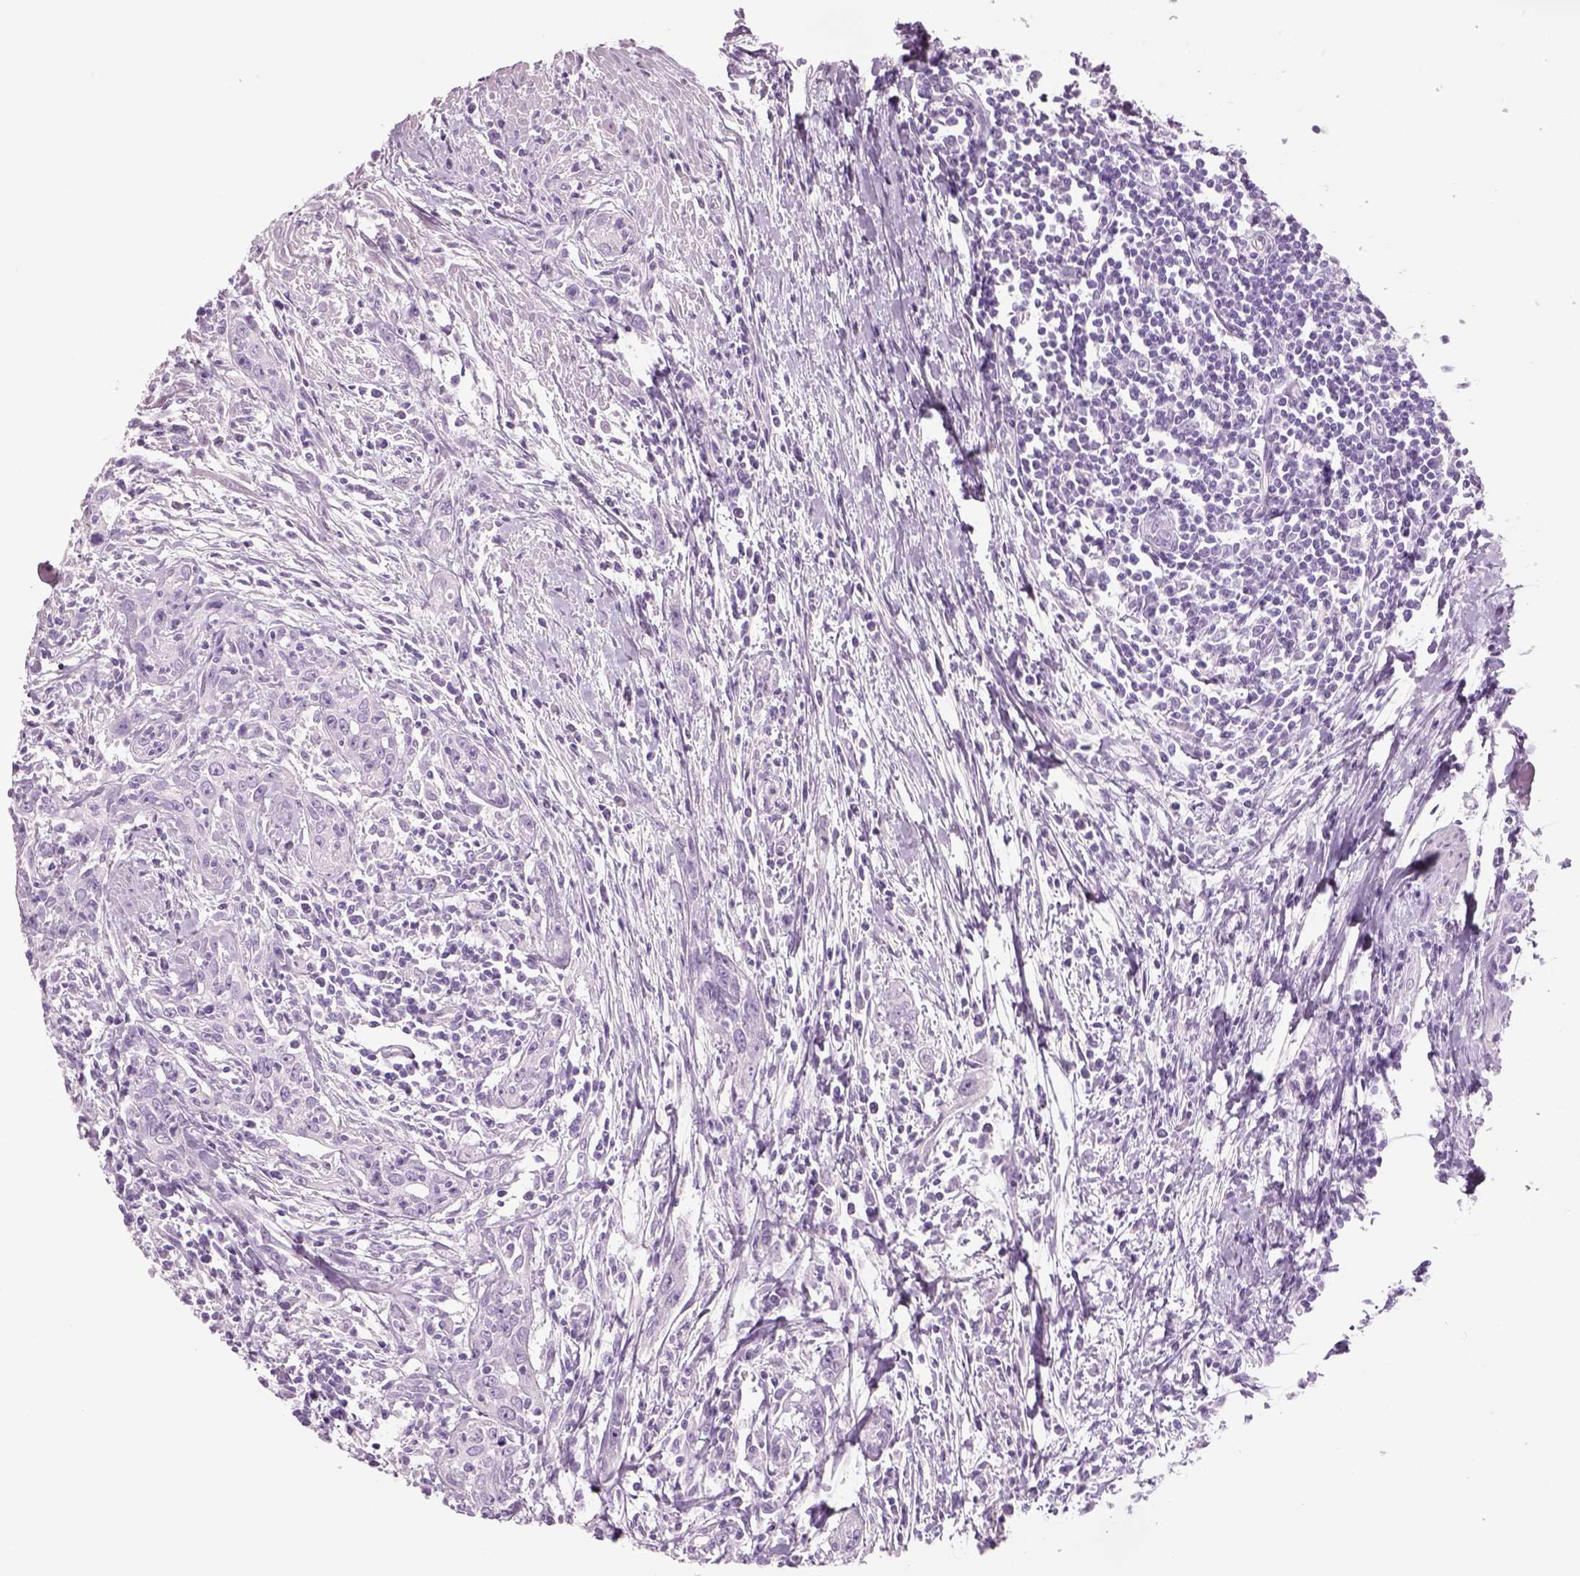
{"staining": {"intensity": "negative", "quantity": "none", "location": "none"}, "tissue": "urothelial cancer", "cell_type": "Tumor cells", "image_type": "cancer", "snomed": [{"axis": "morphology", "description": "Urothelial carcinoma, High grade"}, {"axis": "topography", "description": "Urinary bladder"}], "caption": "Immunohistochemical staining of urothelial cancer exhibits no significant positivity in tumor cells.", "gene": "RHO", "patient": {"sex": "male", "age": 83}}